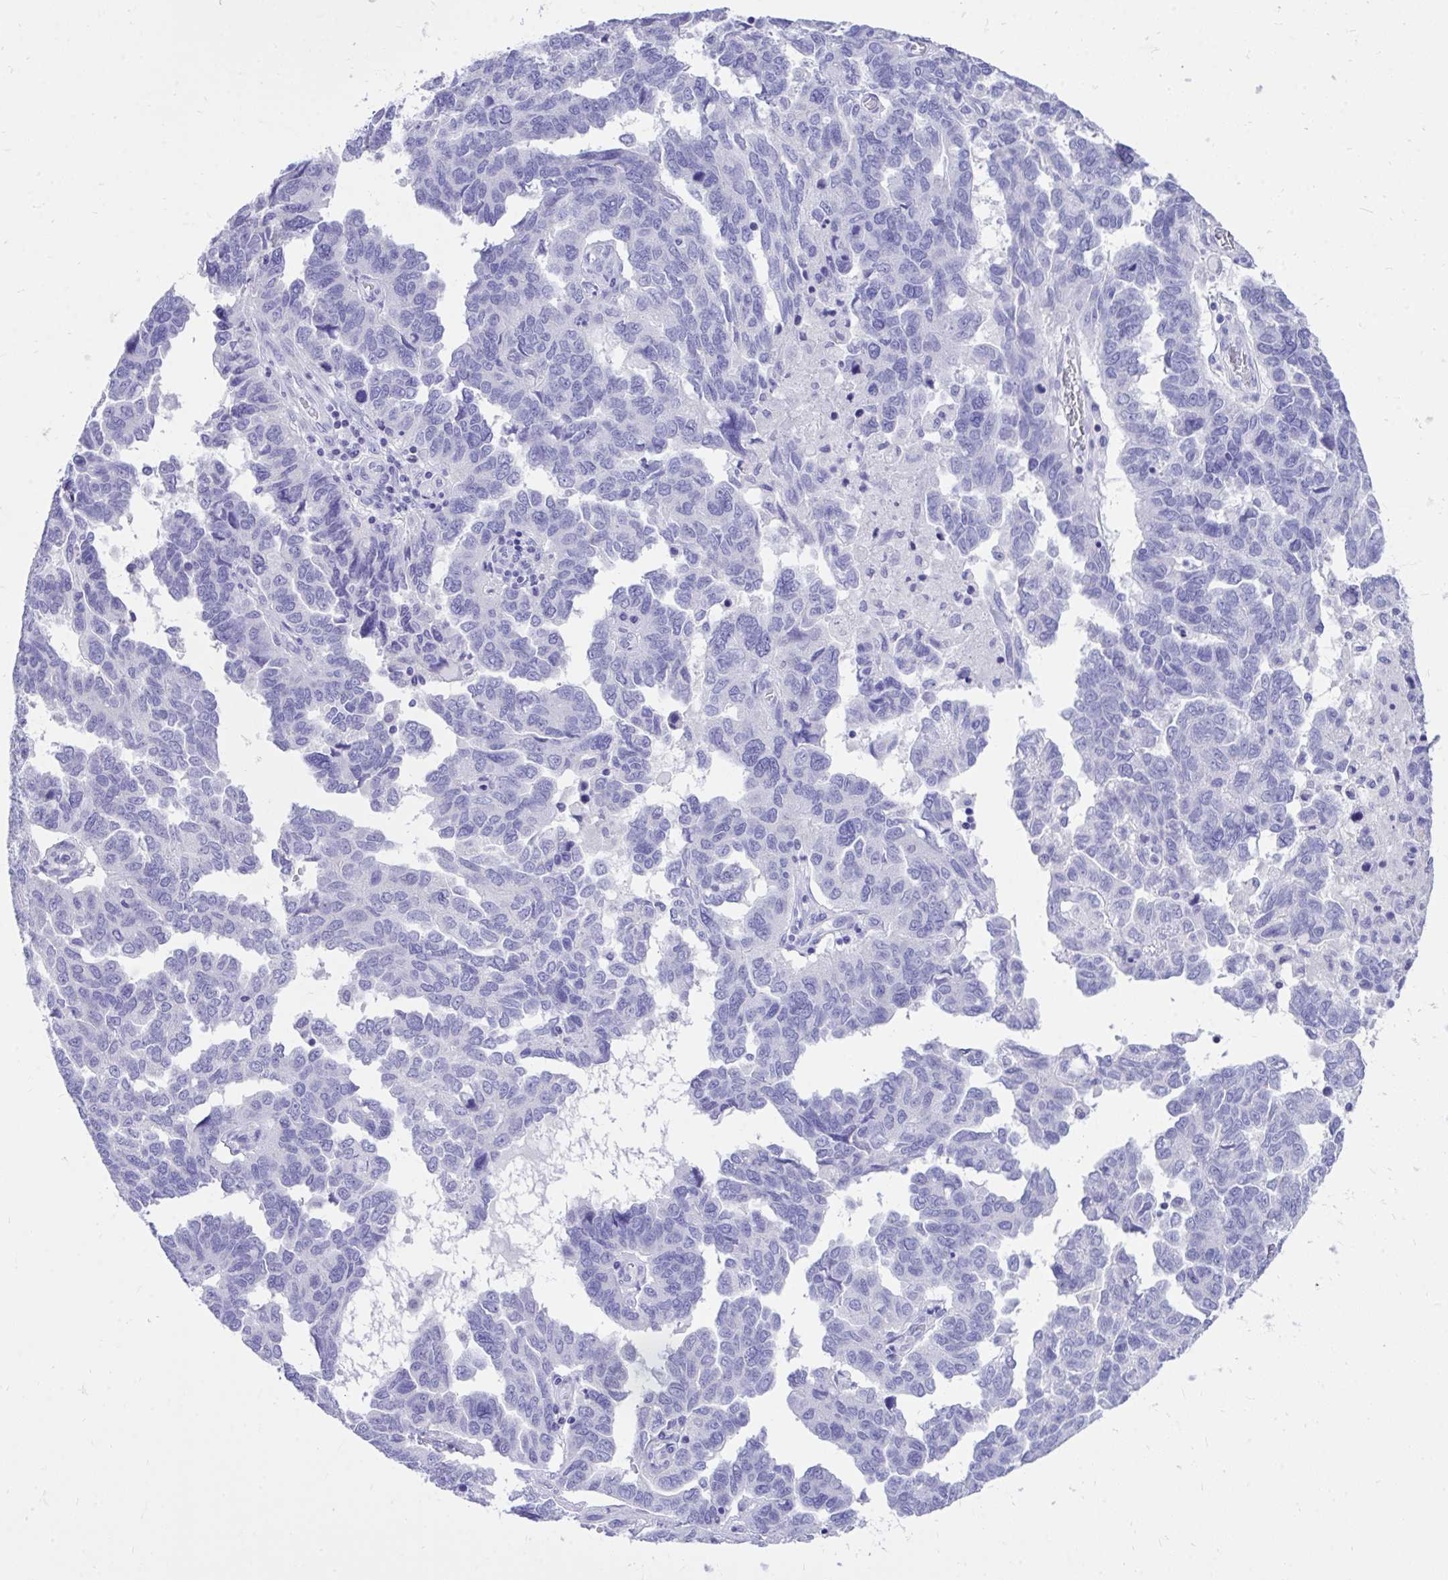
{"staining": {"intensity": "negative", "quantity": "none", "location": "none"}, "tissue": "ovarian cancer", "cell_type": "Tumor cells", "image_type": "cancer", "snomed": [{"axis": "morphology", "description": "Cystadenocarcinoma, serous, NOS"}, {"axis": "topography", "description": "Ovary"}], "caption": "The image exhibits no significant expression in tumor cells of serous cystadenocarcinoma (ovarian).", "gene": "MON1A", "patient": {"sex": "female", "age": 64}}